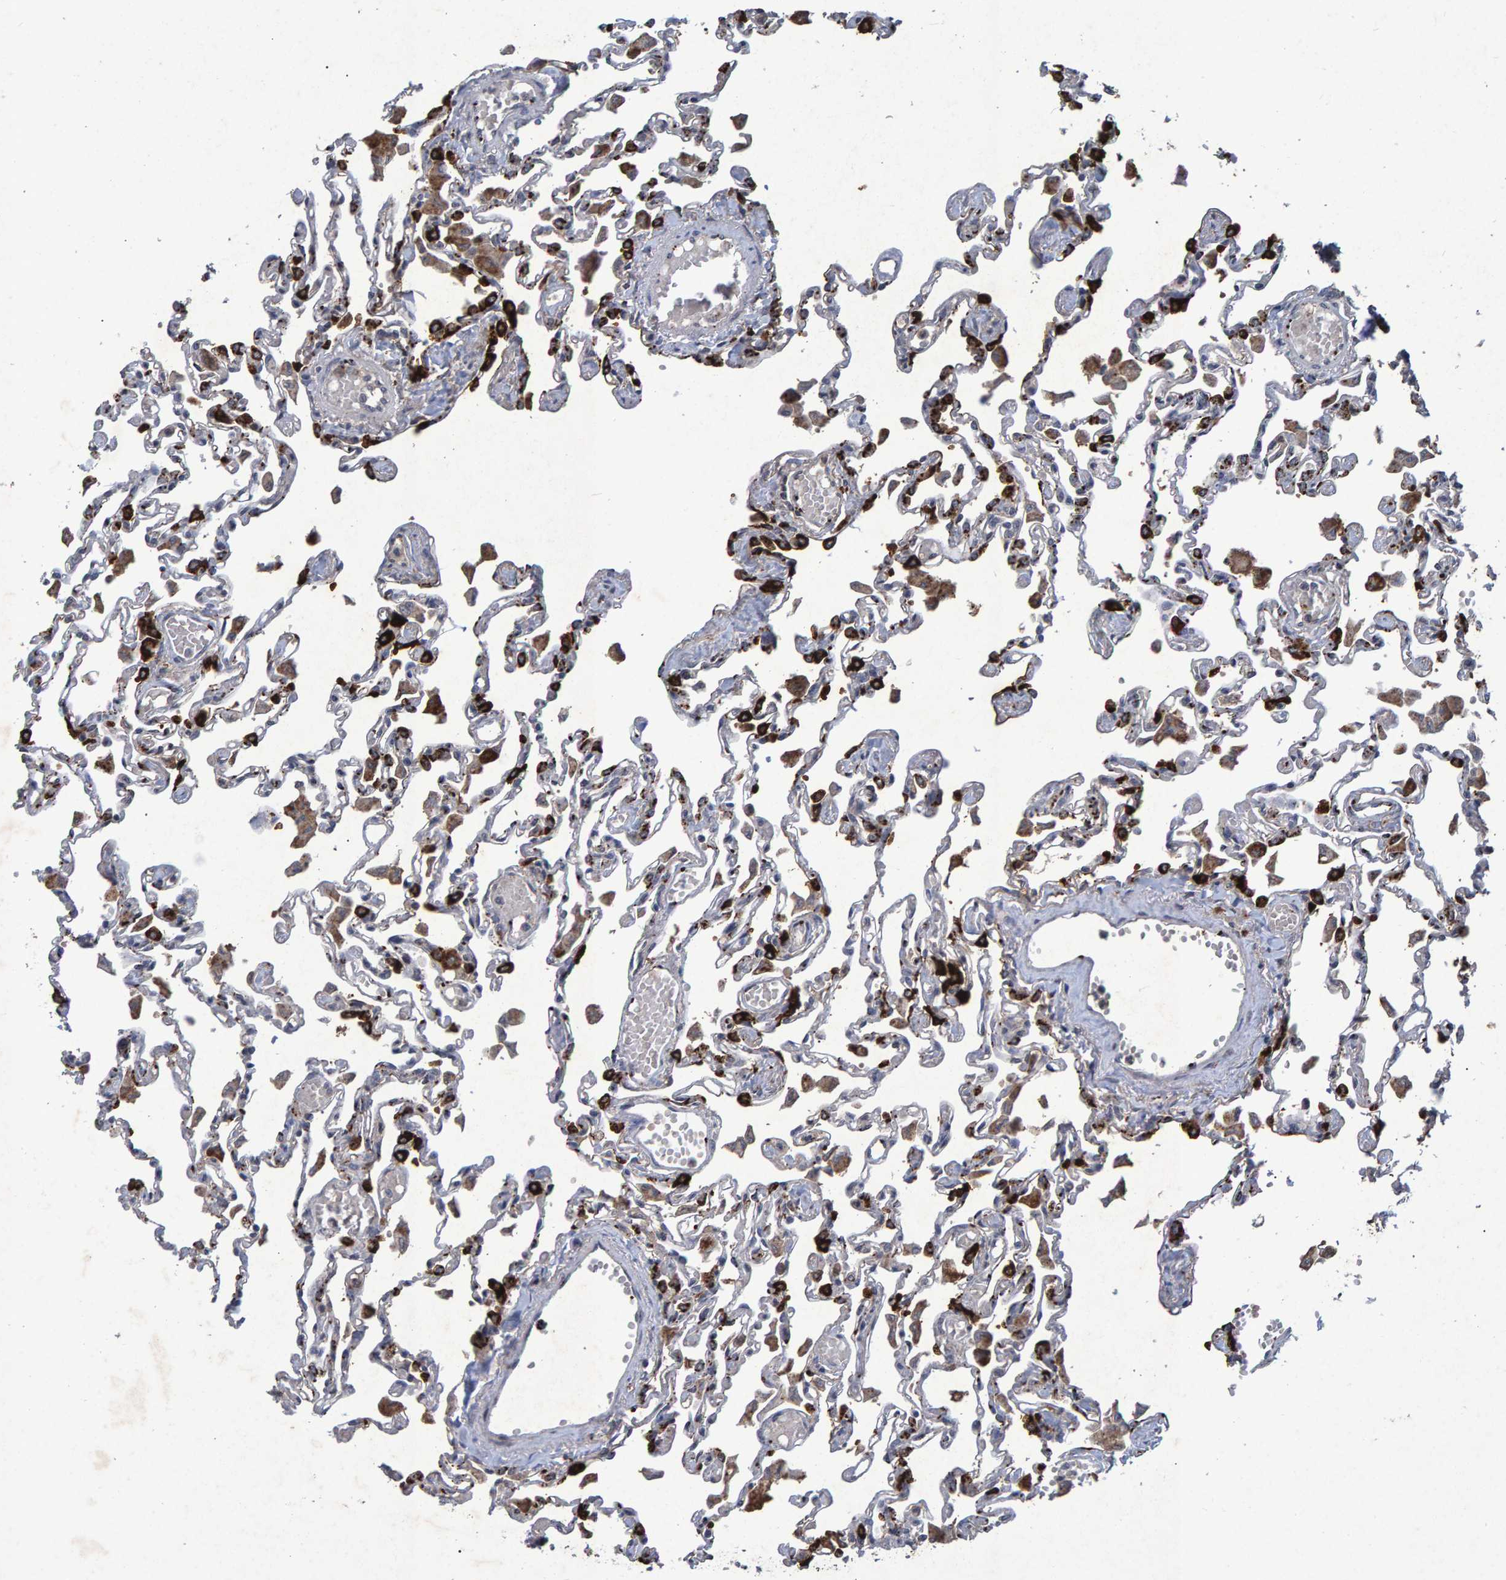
{"staining": {"intensity": "strong", "quantity": "25%-75%", "location": "cytoplasmic/membranous"}, "tissue": "lung", "cell_type": "Alveolar cells", "image_type": "normal", "snomed": [{"axis": "morphology", "description": "Normal tissue, NOS"}, {"axis": "topography", "description": "Bronchus"}, {"axis": "topography", "description": "Lung"}], "caption": "Approximately 25%-75% of alveolar cells in benign human lung display strong cytoplasmic/membranous protein expression as visualized by brown immunohistochemical staining.", "gene": "GALC", "patient": {"sex": "female", "age": 49}}